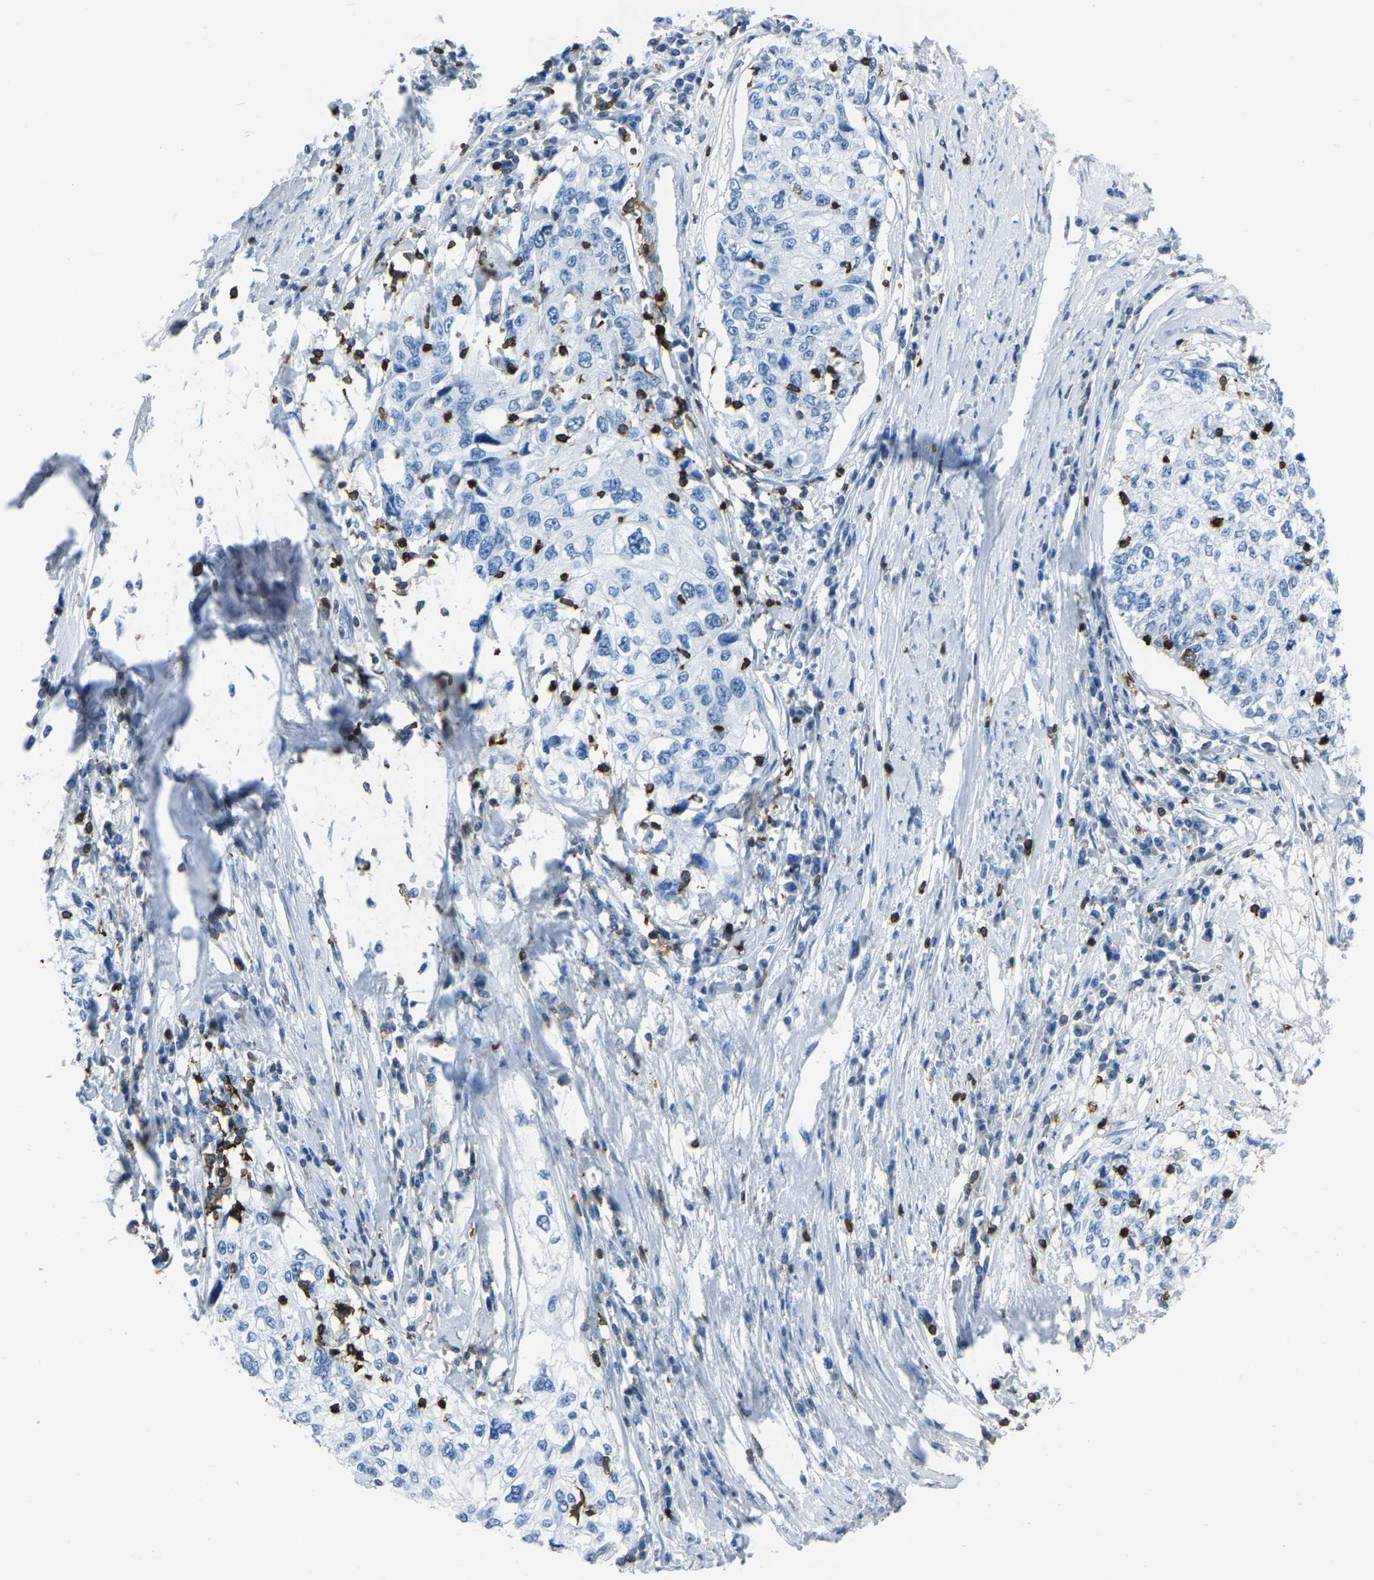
{"staining": {"intensity": "negative", "quantity": "none", "location": "none"}, "tissue": "cervical cancer", "cell_type": "Tumor cells", "image_type": "cancer", "snomed": [{"axis": "morphology", "description": "Squamous cell carcinoma, NOS"}, {"axis": "topography", "description": "Cervix"}], "caption": "Squamous cell carcinoma (cervical) was stained to show a protein in brown. There is no significant positivity in tumor cells.", "gene": "LSP1", "patient": {"sex": "female", "age": 57}}